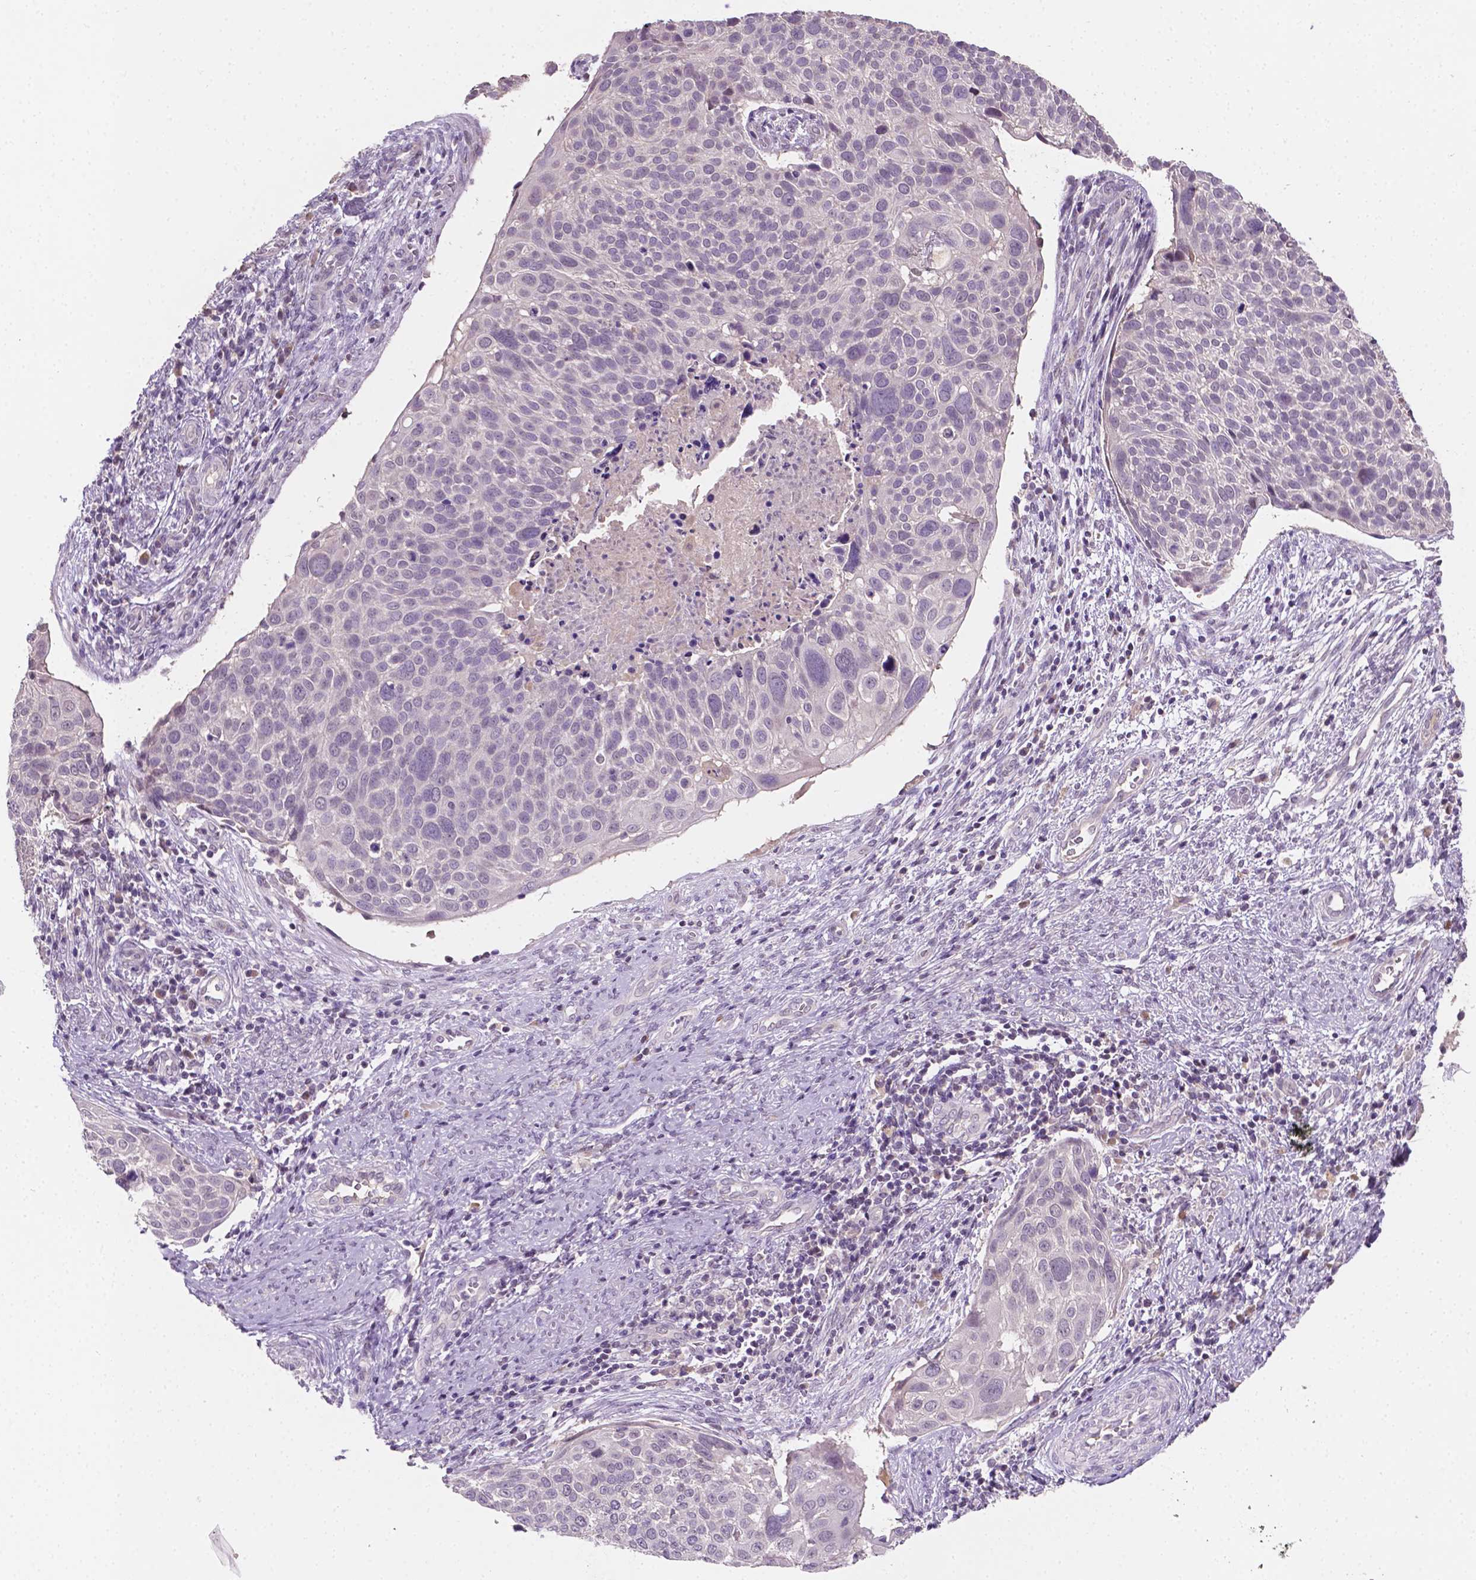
{"staining": {"intensity": "negative", "quantity": "none", "location": "none"}, "tissue": "cervical cancer", "cell_type": "Tumor cells", "image_type": "cancer", "snomed": [{"axis": "morphology", "description": "Squamous cell carcinoma, NOS"}, {"axis": "topography", "description": "Cervix"}], "caption": "Cervical cancer (squamous cell carcinoma) stained for a protein using immunohistochemistry (IHC) shows no positivity tumor cells.", "gene": "MROH6", "patient": {"sex": "female", "age": 39}}